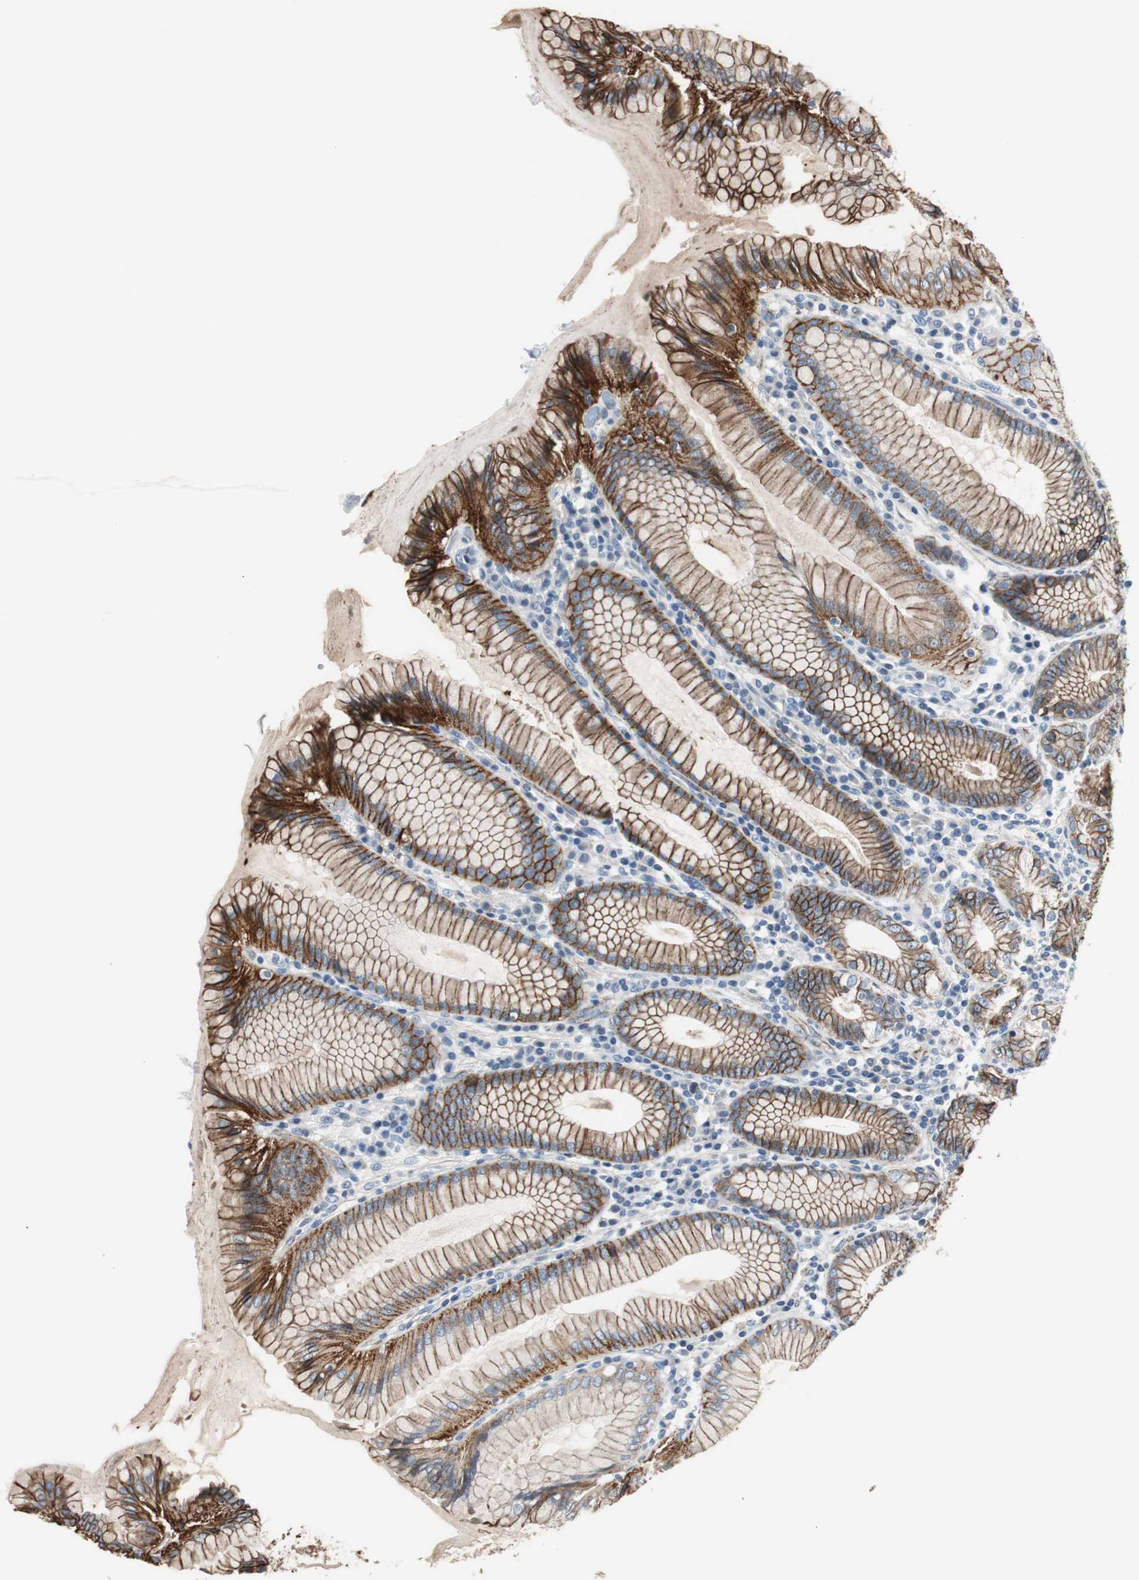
{"staining": {"intensity": "strong", "quantity": ">75%", "location": "cytoplasmic/membranous"}, "tissue": "stomach", "cell_type": "Glandular cells", "image_type": "normal", "snomed": [{"axis": "morphology", "description": "Normal tissue, NOS"}, {"axis": "topography", "description": "Stomach, lower"}], "caption": "IHC of normal human stomach reveals high levels of strong cytoplasmic/membranous staining in approximately >75% of glandular cells.", "gene": "STXBP4", "patient": {"sex": "female", "age": 76}}